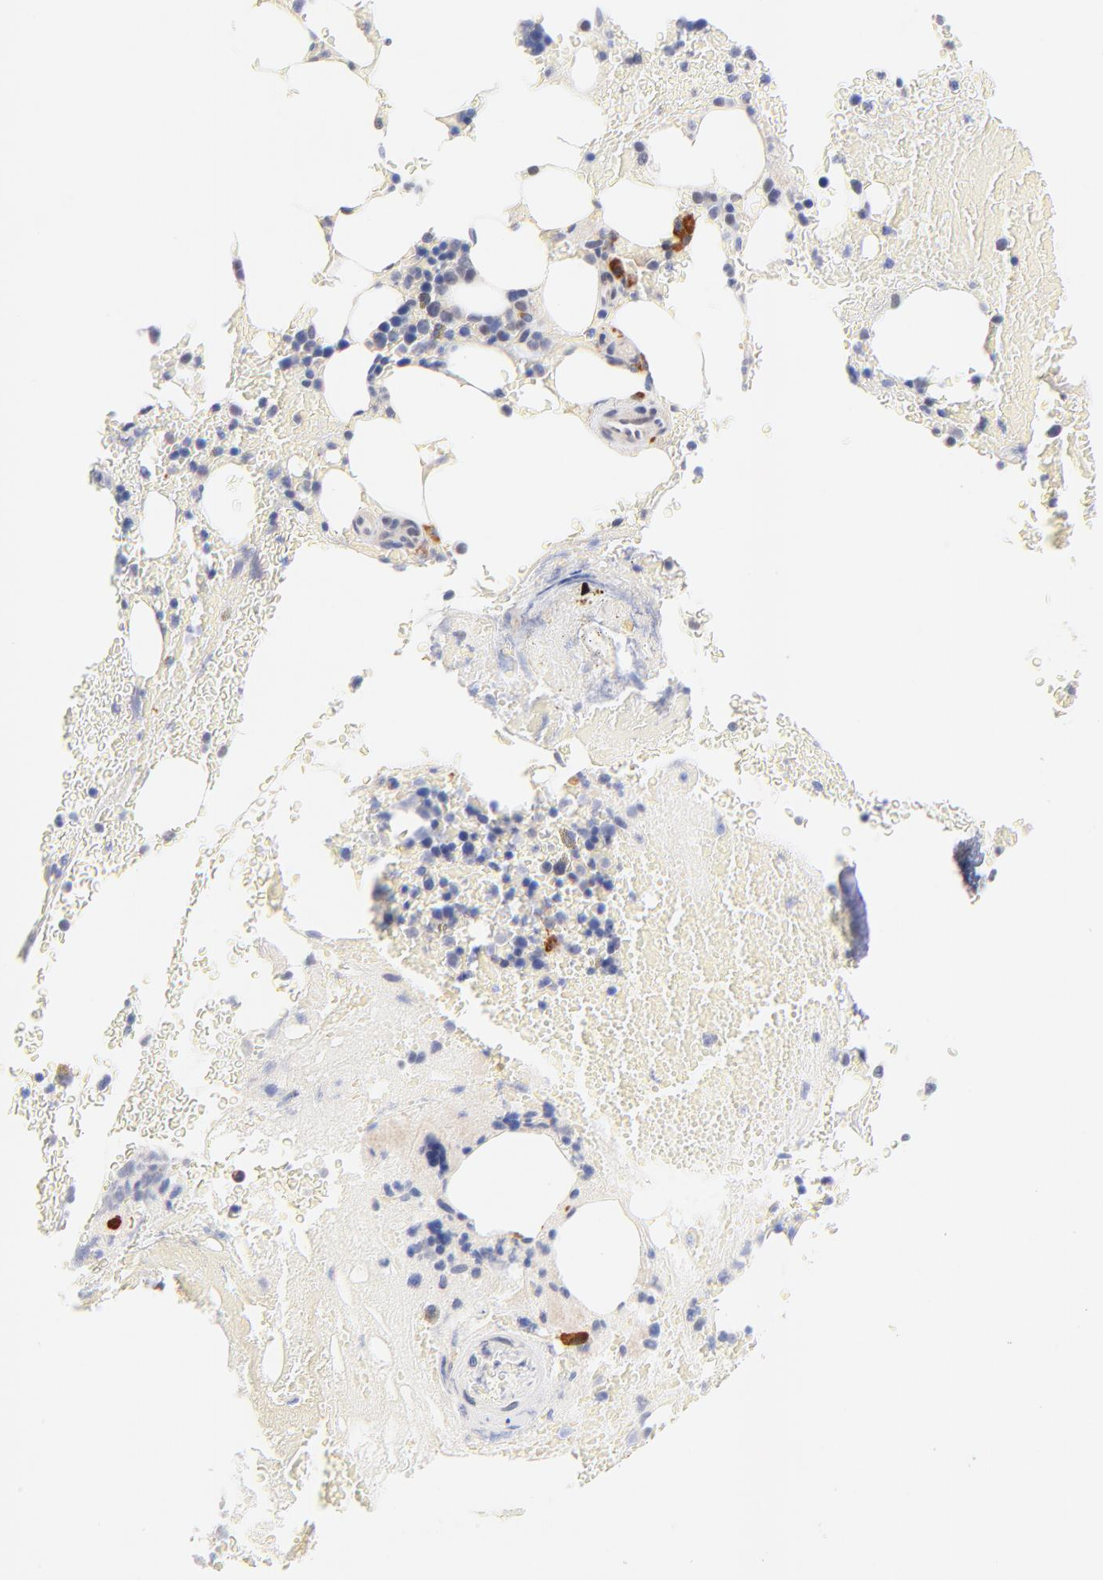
{"staining": {"intensity": "strong", "quantity": "<25%", "location": "cytoplasmic/membranous"}, "tissue": "bone marrow", "cell_type": "Hematopoietic cells", "image_type": "normal", "snomed": [{"axis": "morphology", "description": "Normal tissue, NOS"}, {"axis": "topography", "description": "Bone marrow"}], "caption": "Bone marrow stained with immunohistochemistry (IHC) shows strong cytoplasmic/membranous expression in approximately <25% of hematopoietic cells.", "gene": "AFF2", "patient": {"sex": "female", "age": 73}}